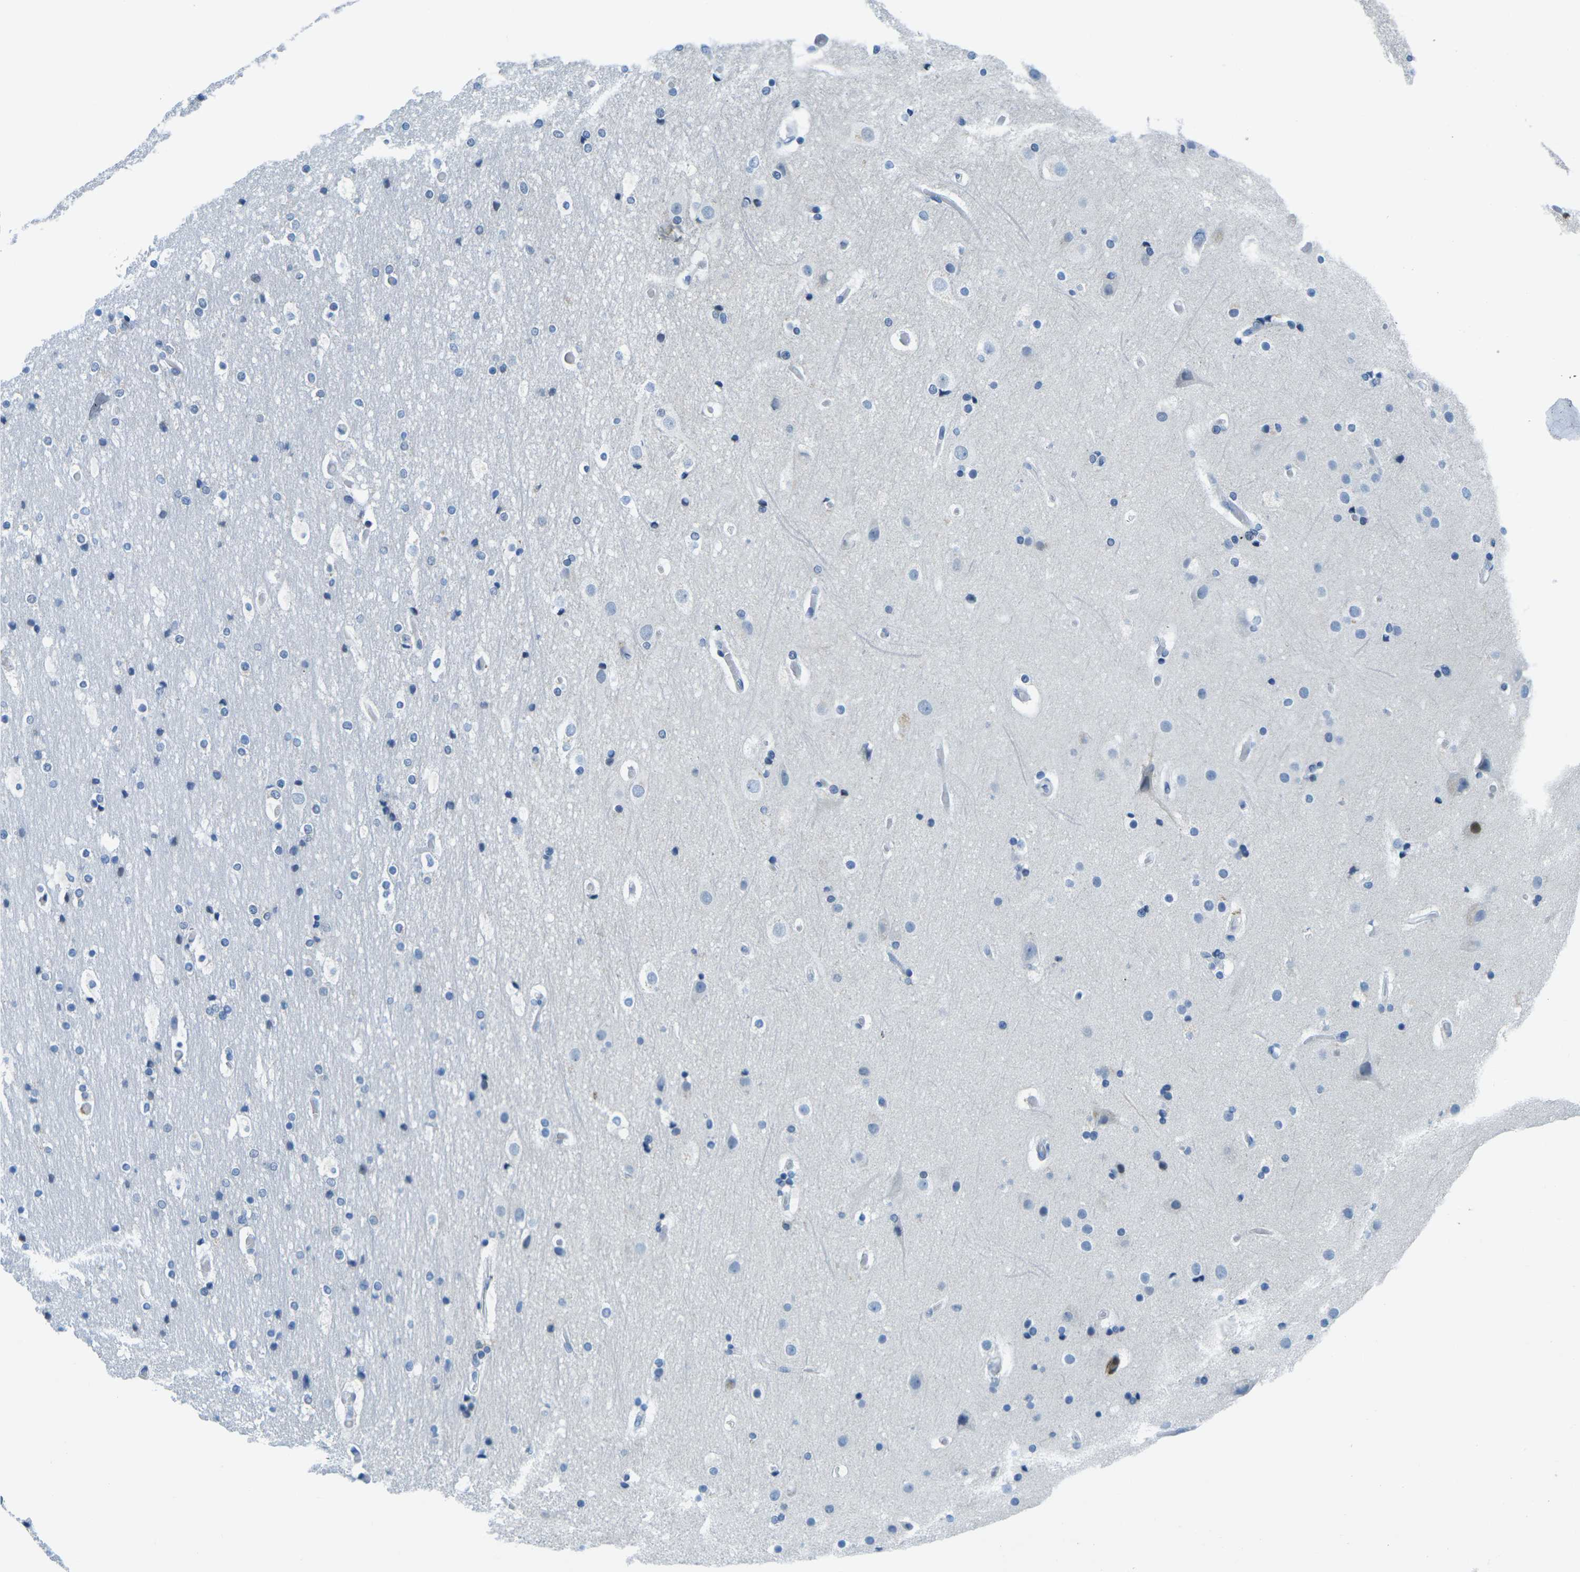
{"staining": {"intensity": "negative", "quantity": "none", "location": "none"}, "tissue": "cerebral cortex", "cell_type": "Endothelial cells", "image_type": "normal", "snomed": [{"axis": "morphology", "description": "Normal tissue, NOS"}, {"axis": "topography", "description": "Cerebral cortex"}], "caption": "DAB (3,3'-diaminobenzidine) immunohistochemical staining of unremarkable human cerebral cortex exhibits no significant staining in endothelial cells.", "gene": "CD3D", "patient": {"sex": "male", "age": 57}}